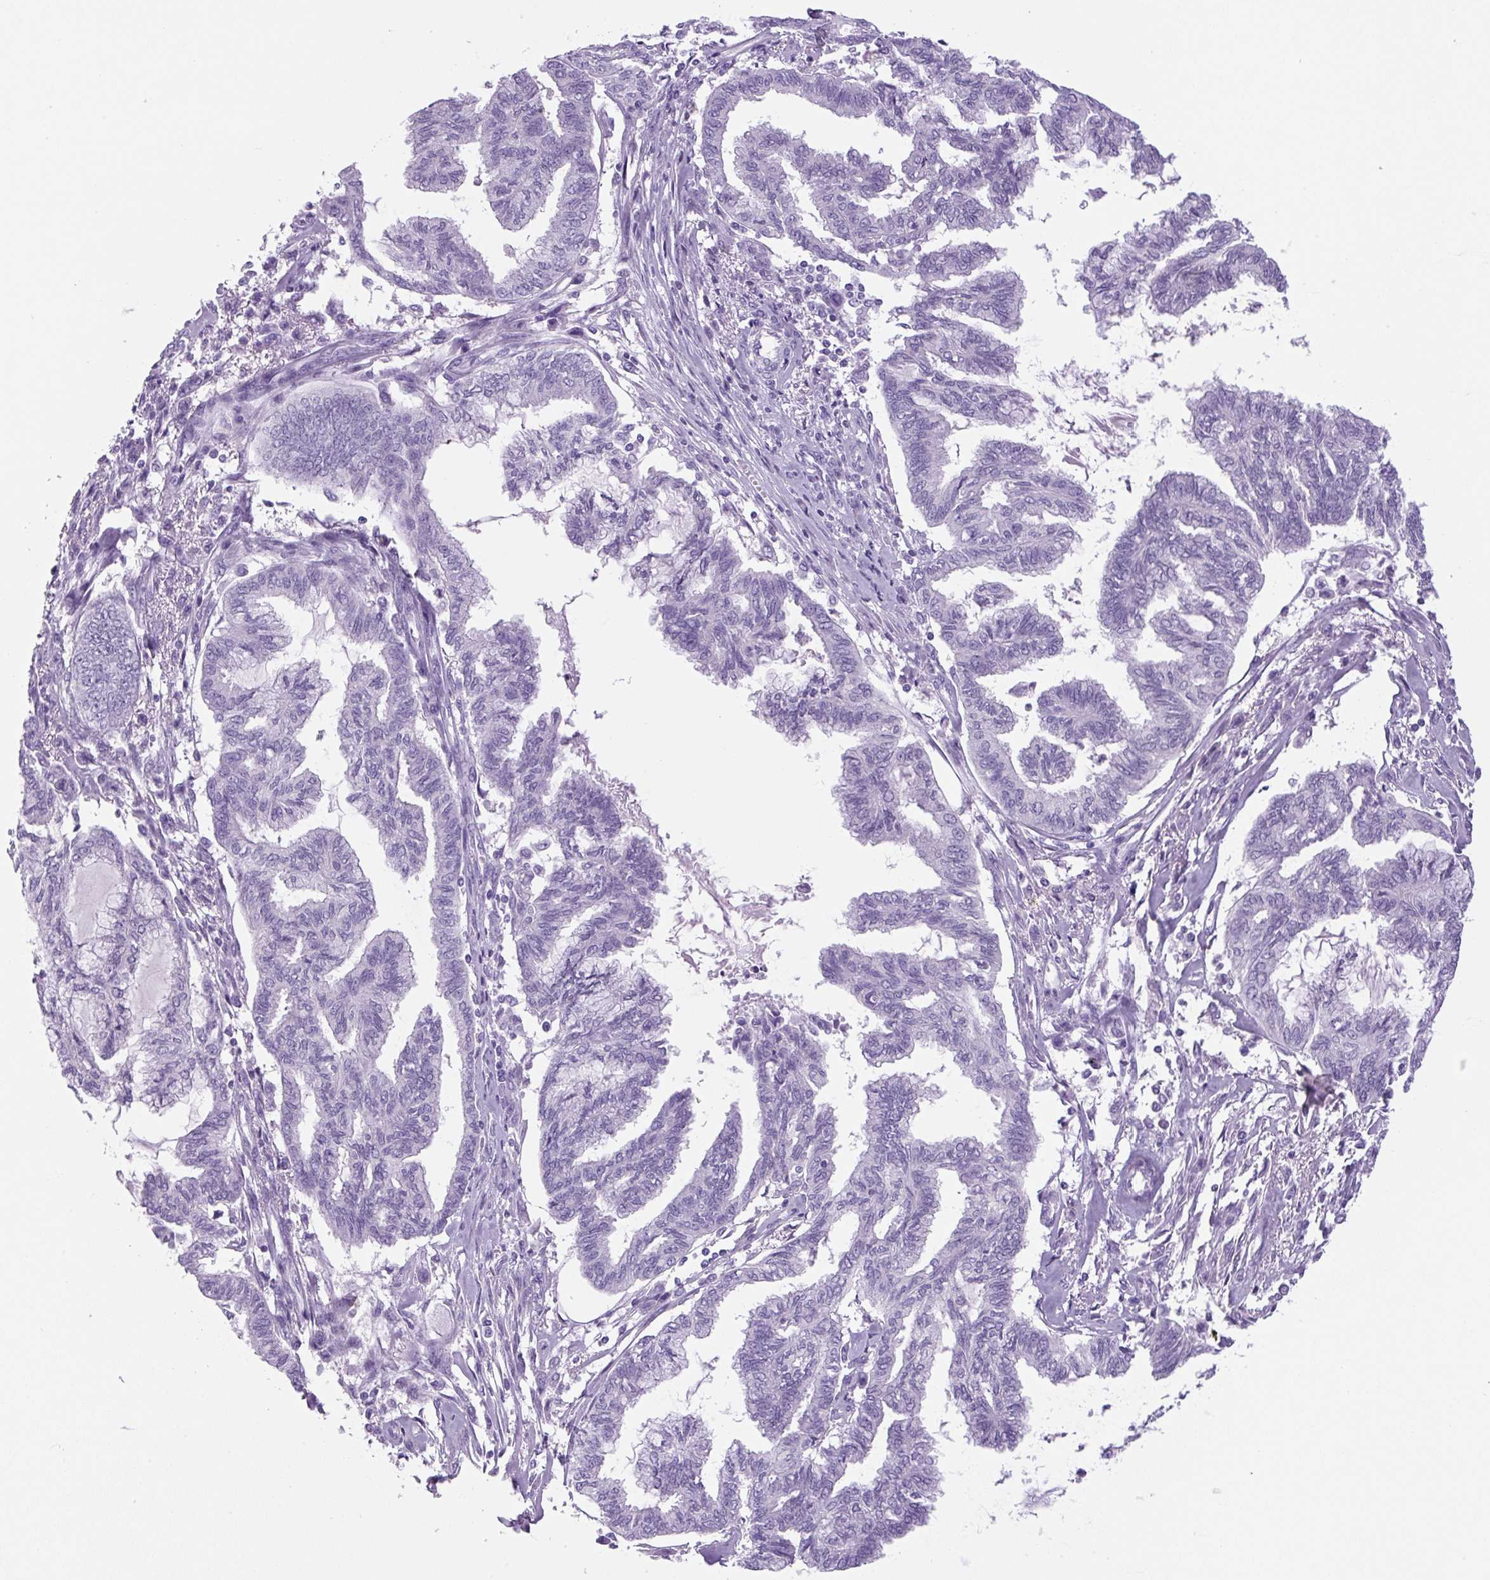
{"staining": {"intensity": "negative", "quantity": "none", "location": "none"}, "tissue": "endometrial cancer", "cell_type": "Tumor cells", "image_type": "cancer", "snomed": [{"axis": "morphology", "description": "Adenocarcinoma, NOS"}, {"axis": "topography", "description": "Endometrium"}], "caption": "Immunohistochemical staining of human endometrial adenocarcinoma displays no significant staining in tumor cells.", "gene": "PRRT1", "patient": {"sex": "female", "age": 86}}